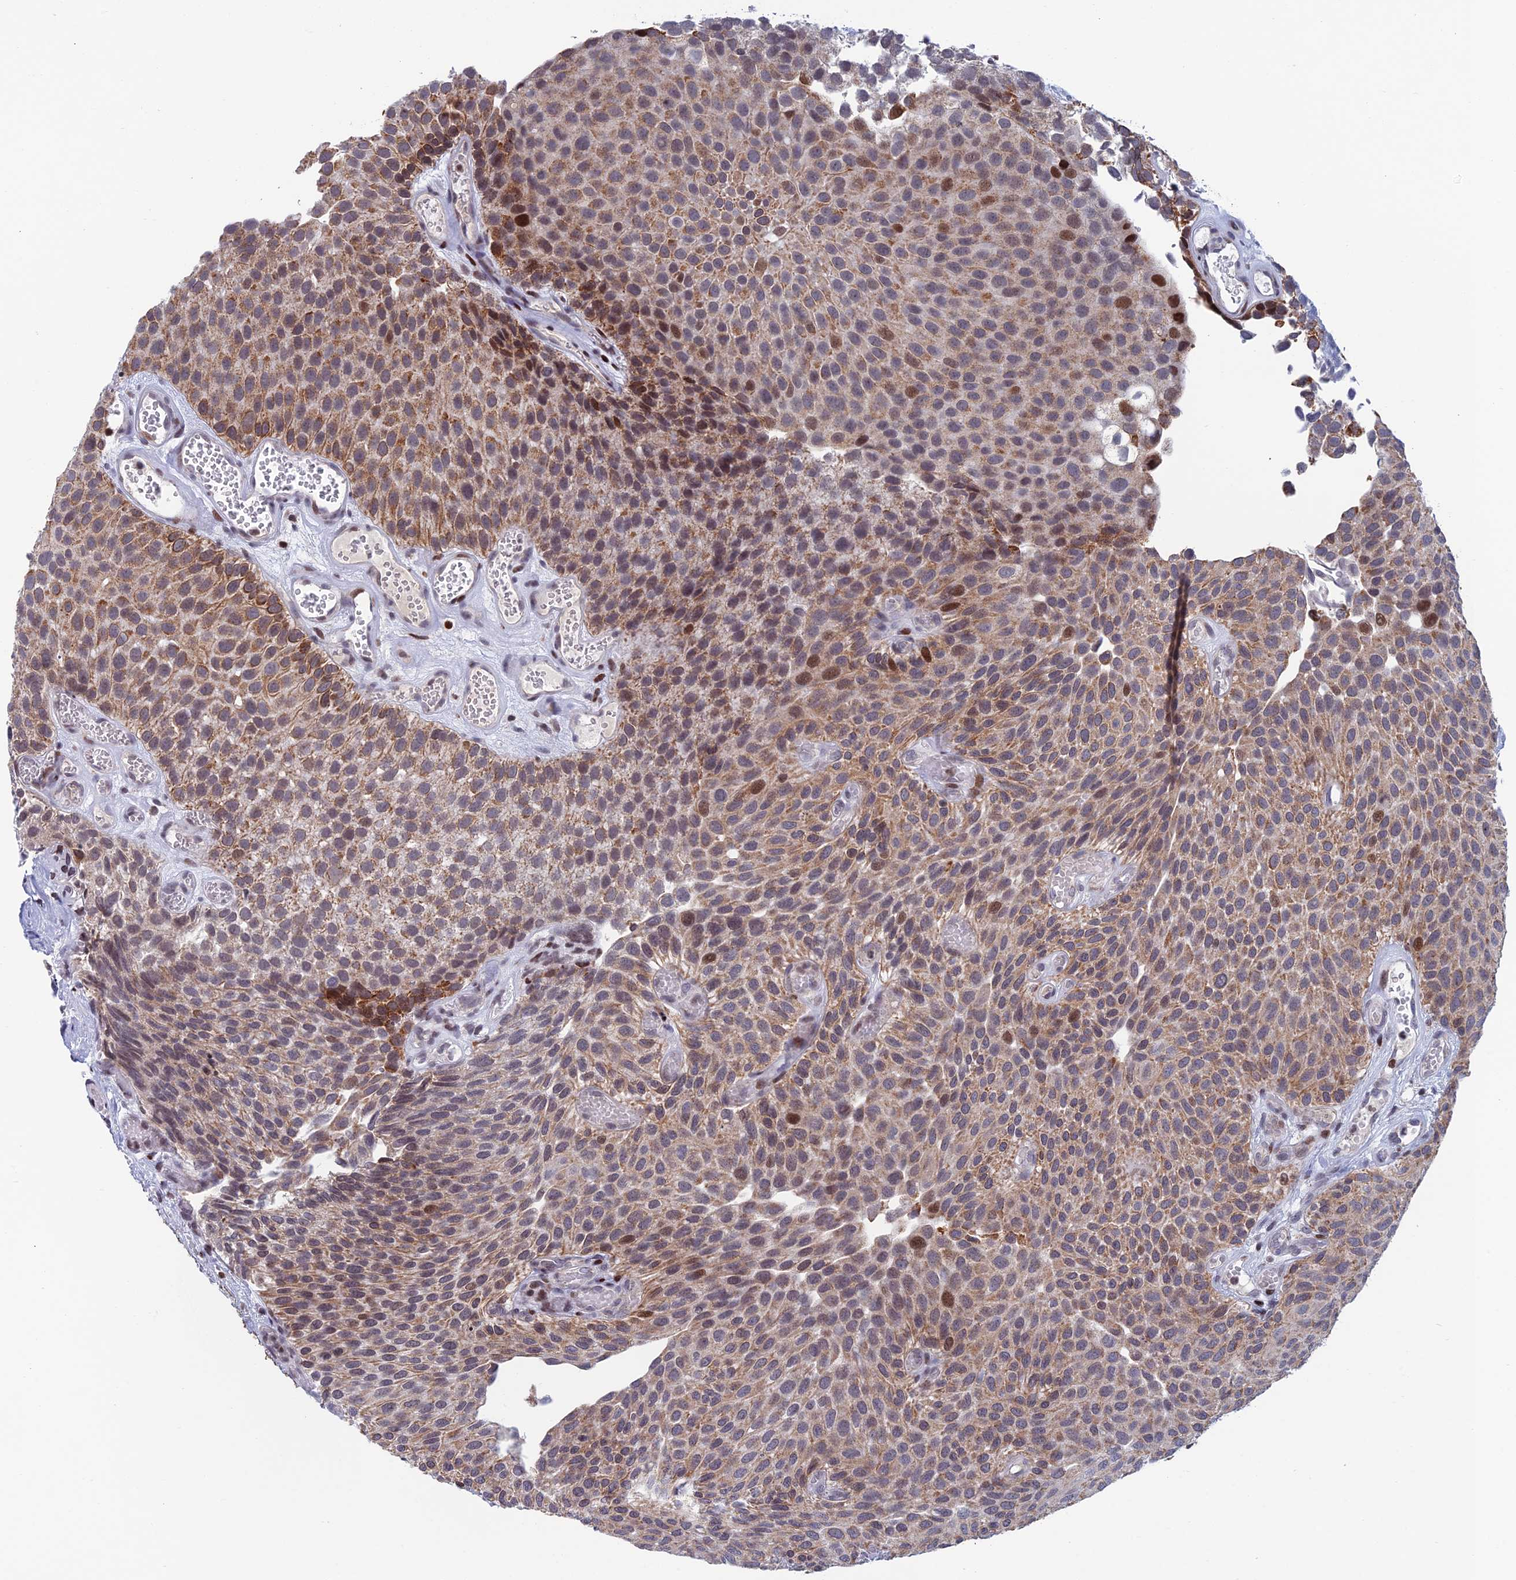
{"staining": {"intensity": "moderate", "quantity": ">75%", "location": "cytoplasmic/membranous,nuclear"}, "tissue": "urothelial cancer", "cell_type": "Tumor cells", "image_type": "cancer", "snomed": [{"axis": "morphology", "description": "Urothelial carcinoma, Low grade"}, {"axis": "topography", "description": "Urinary bladder"}], "caption": "This image shows urothelial carcinoma (low-grade) stained with immunohistochemistry (IHC) to label a protein in brown. The cytoplasmic/membranous and nuclear of tumor cells show moderate positivity for the protein. Nuclei are counter-stained blue.", "gene": "AFF3", "patient": {"sex": "male", "age": 89}}